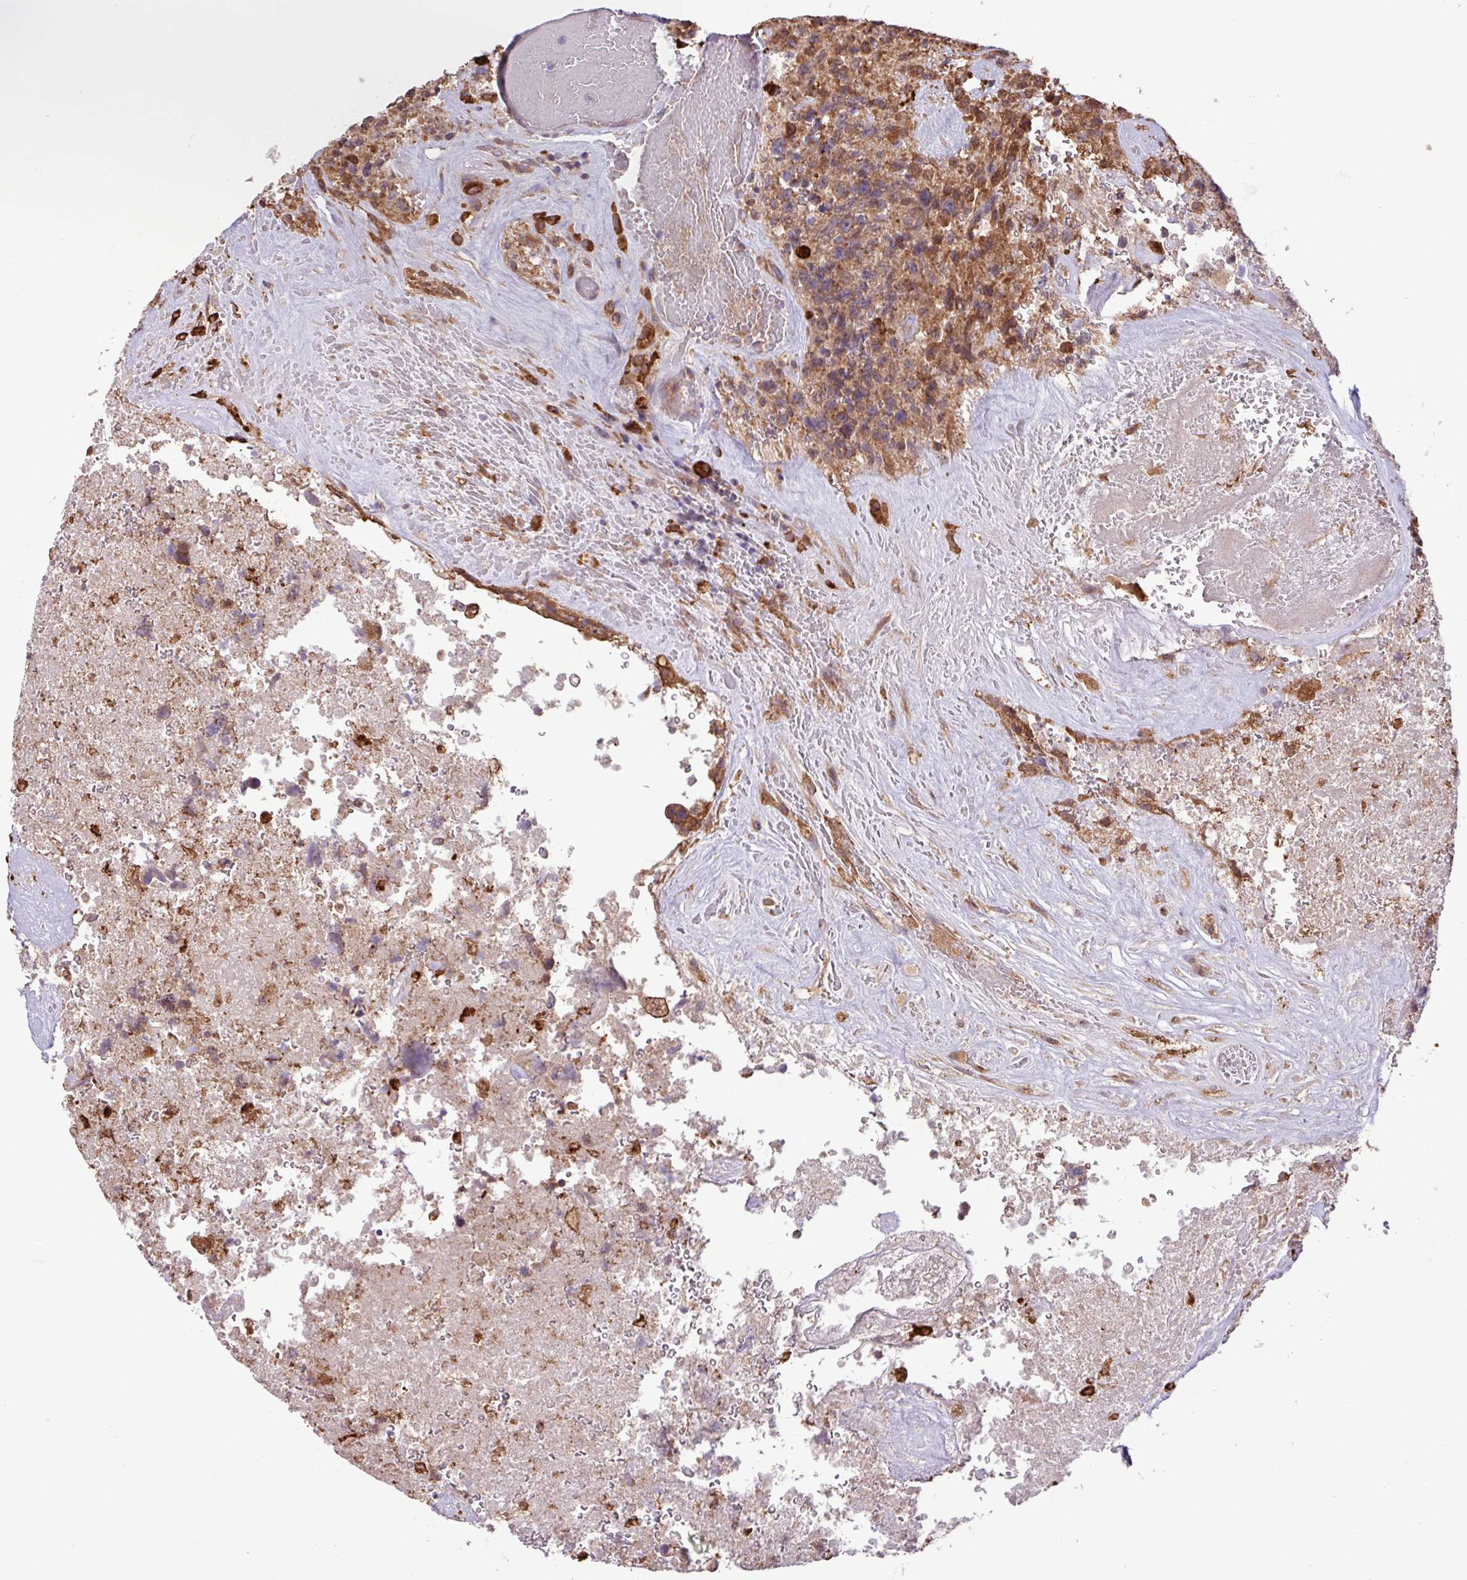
{"staining": {"intensity": "moderate", "quantity": ">75%", "location": "cytoplasmic/membranous"}, "tissue": "glioma", "cell_type": "Tumor cells", "image_type": "cancer", "snomed": [{"axis": "morphology", "description": "Glioma, malignant, High grade"}, {"axis": "topography", "description": "Brain"}], "caption": "There is medium levels of moderate cytoplasmic/membranous positivity in tumor cells of glioma, as demonstrated by immunohistochemical staining (brown color).", "gene": "ARHGEF25", "patient": {"sex": "male", "age": 69}}